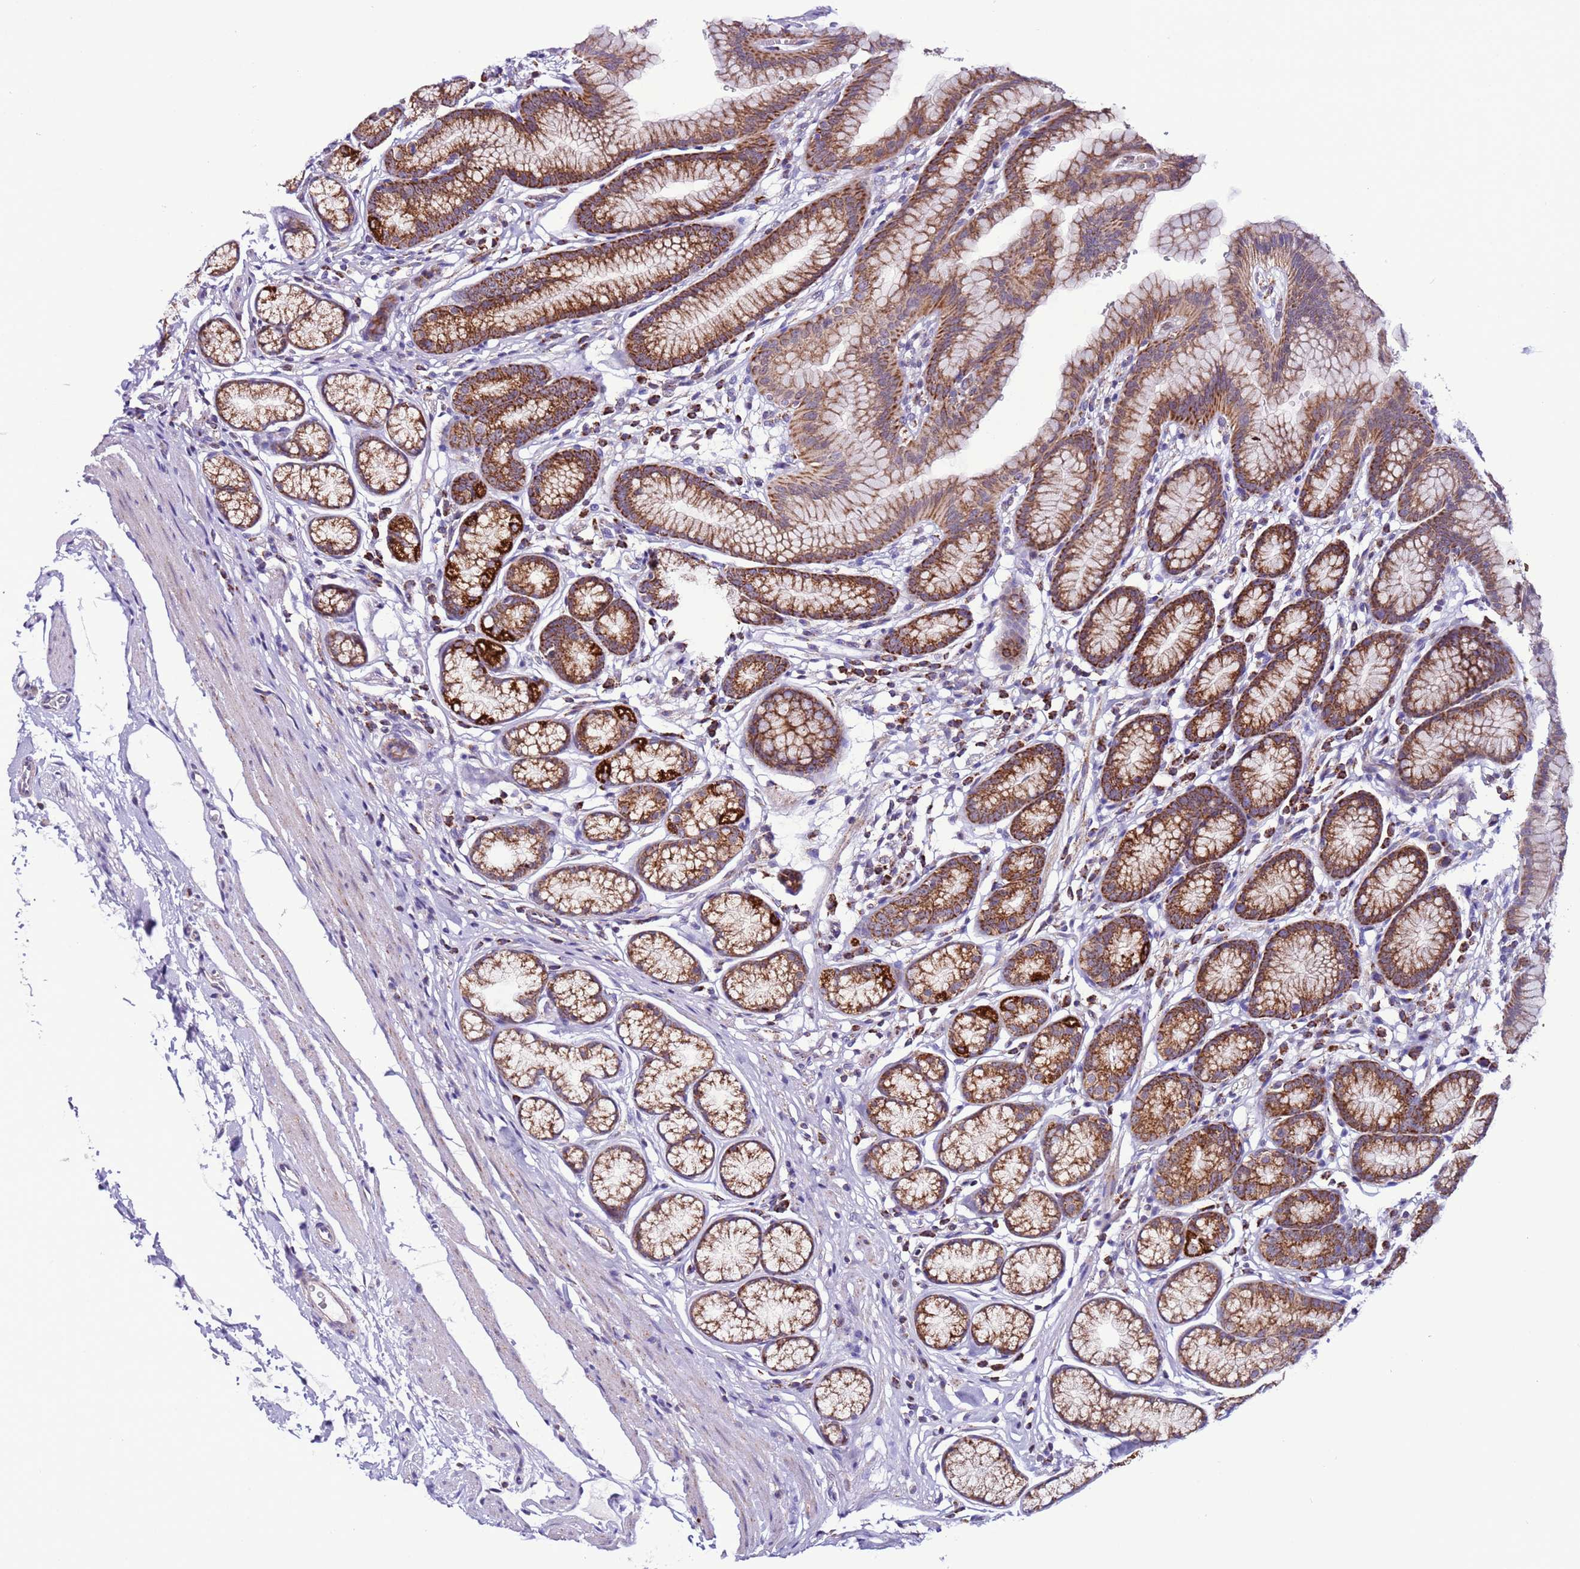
{"staining": {"intensity": "strong", "quantity": ">75%", "location": "cytoplasmic/membranous"}, "tissue": "stomach", "cell_type": "Glandular cells", "image_type": "normal", "snomed": [{"axis": "morphology", "description": "Normal tissue, NOS"}, {"axis": "topography", "description": "Stomach"}], "caption": "The image shows staining of normal stomach, revealing strong cytoplasmic/membranous protein expression (brown color) within glandular cells.", "gene": "UEVLD", "patient": {"sex": "male", "age": 42}}